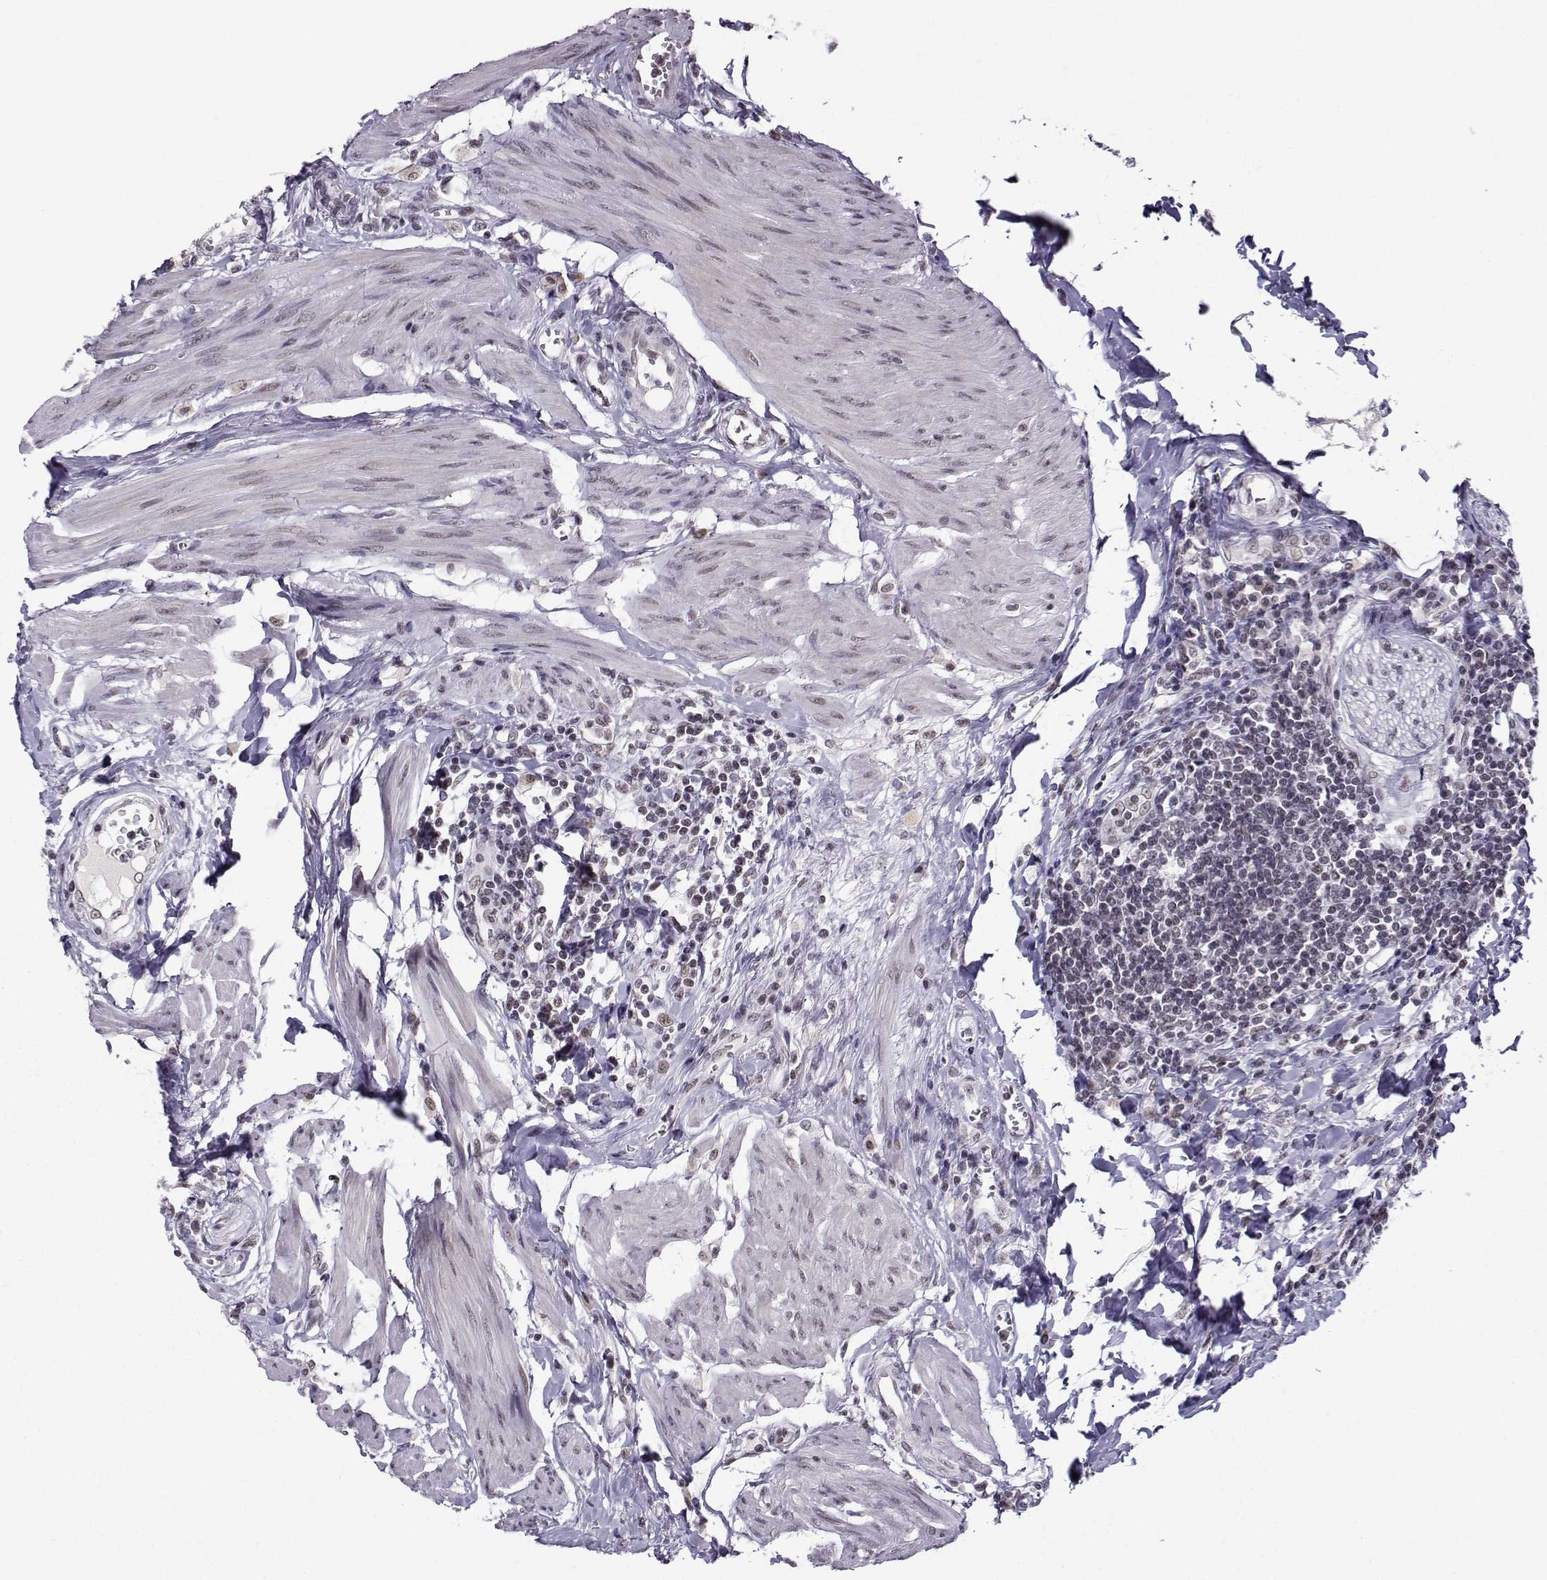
{"staining": {"intensity": "weak", "quantity": ">75%", "location": "nuclear"}, "tissue": "urothelial cancer", "cell_type": "Tumor cells", "image_type": "cancer", "snomed": [{"axis": "morphology", "description": "Urothelial carcinoma, High grade"}, {"axis": "topography", "description": "Urinary bladder"}], "caption": "This histopathology image demonstrates immunohistochemistry staining of high-grade urothelial carcinoma, with low weak nuclear staining in approximately >75% of tumor cells.", "gene": "LIN28A", "patient": {"sex": "female", "age": 58}}